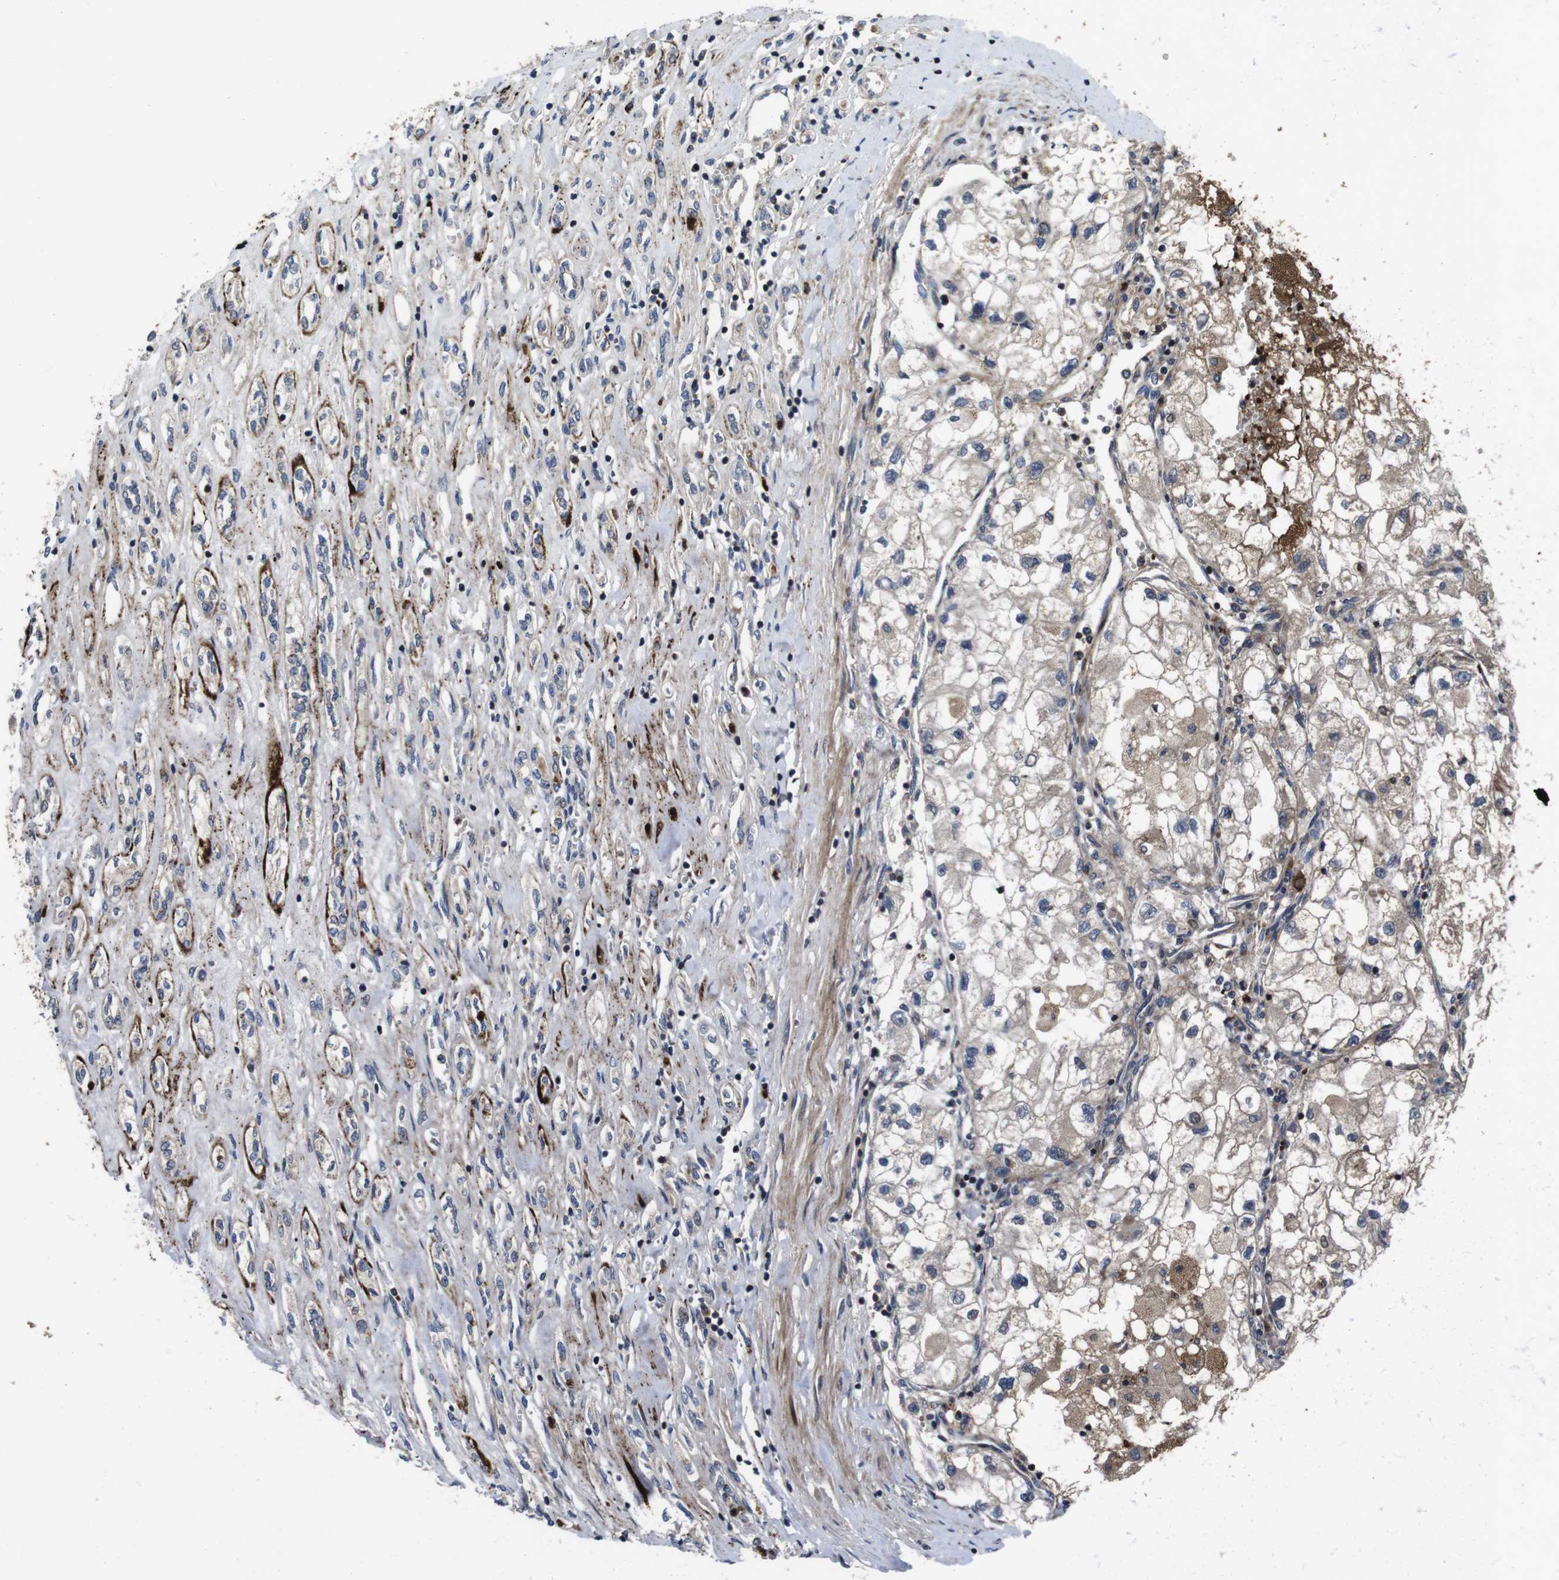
{"staining": {"intensity": "weak", "quantity": ">75%", "location": "cytoplasmic/membranous"}, "tissue": "renal cancer", "cell_type": "Tumor cells", "image_type": "cancer", "snomed": [{"axis": "morphology", "description": "Adenocarcinoma, NOS"}, {"axis": "topography", "description": "Kidney"}], "caption": "Tumor cells demonstrate weak cytoplasmic/membranous staining in about >75% of cells in adenocarcinoma (renal).", "gene": "SMYD3", "patient": {"sex": "female", "age": 70}}